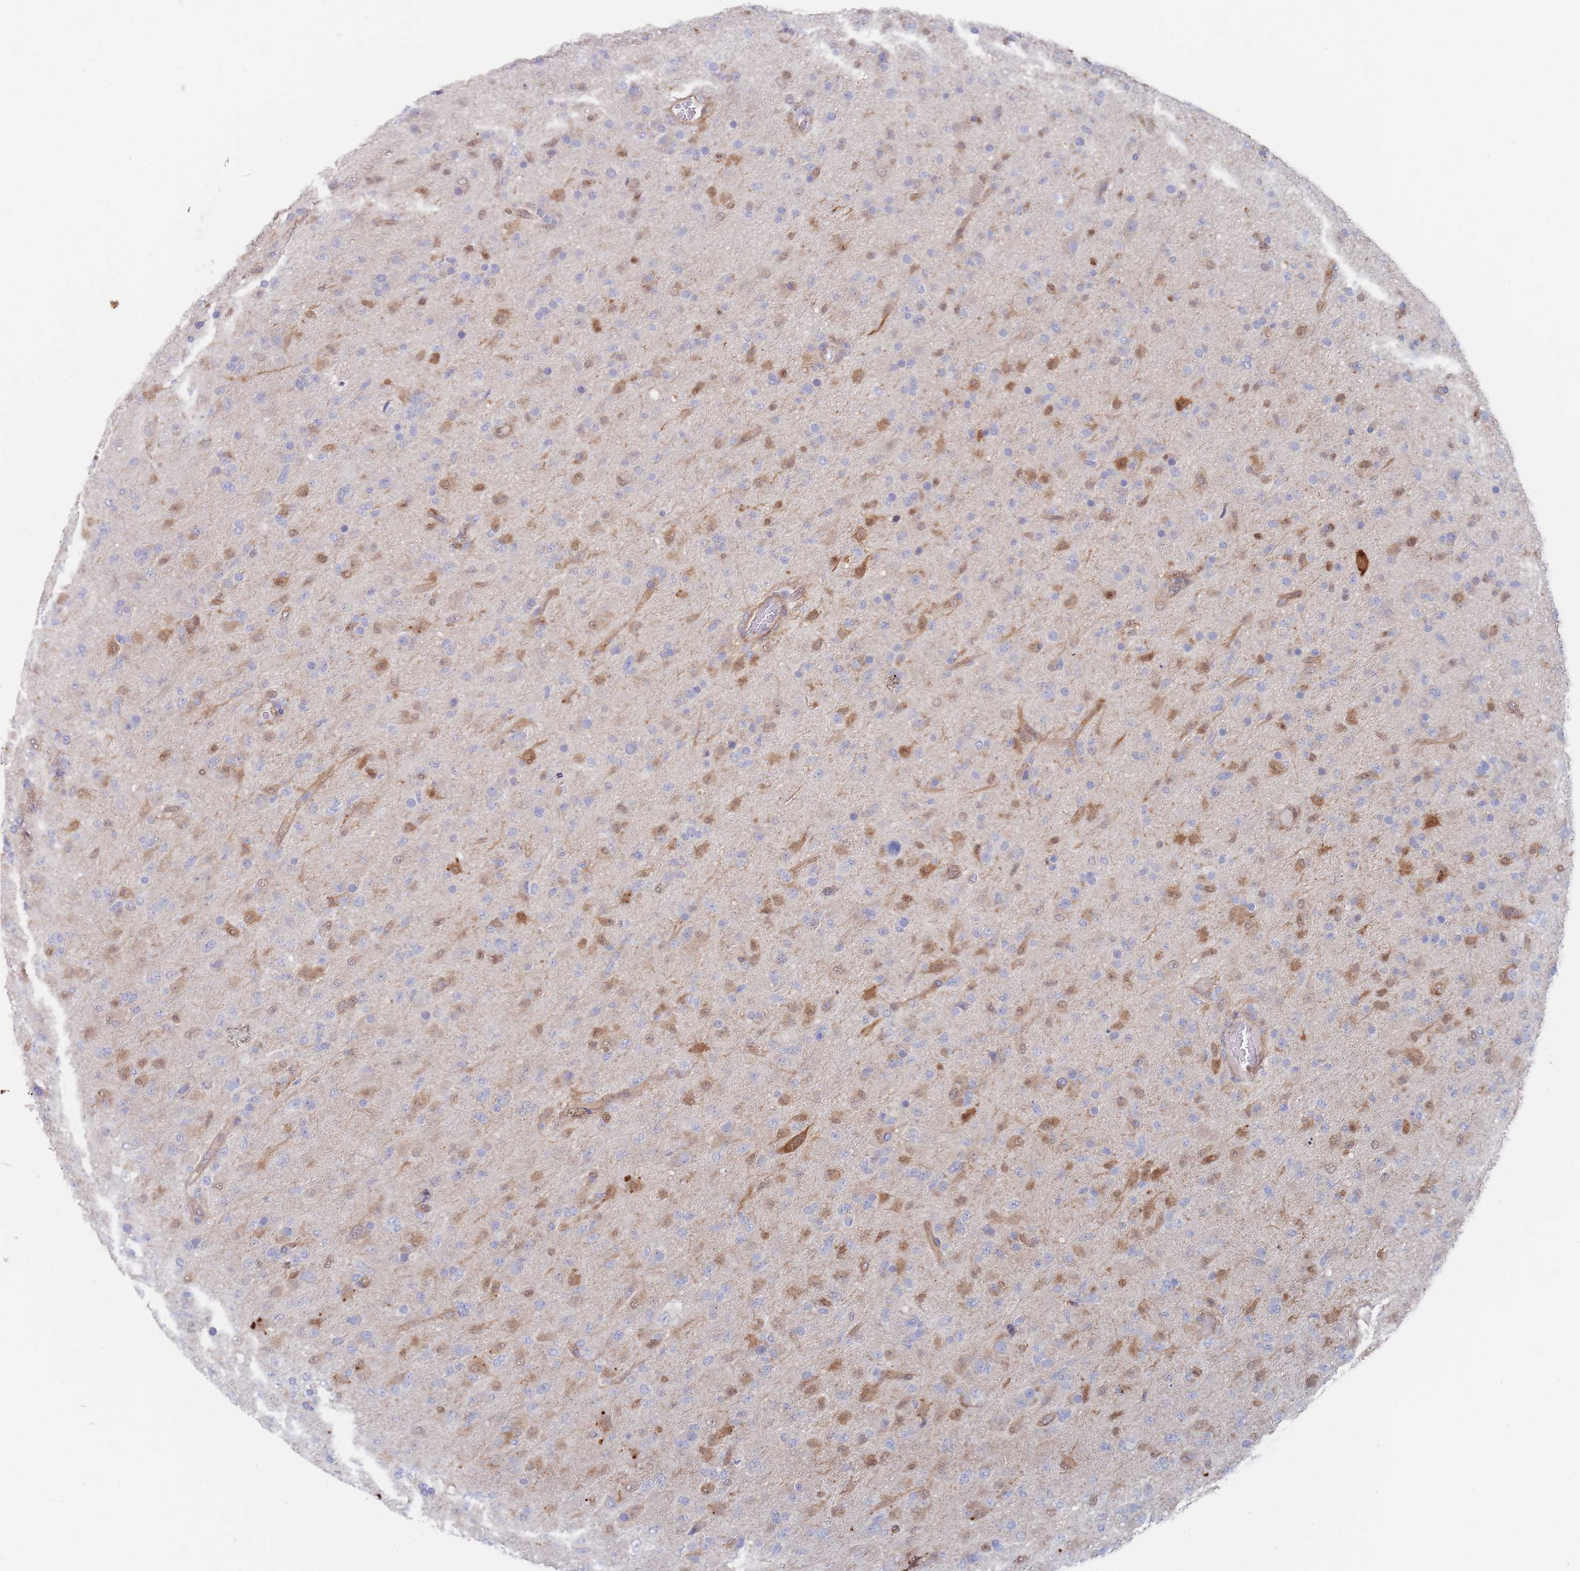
{"staining": {"intensity": "moderate", "quantity": "<25%", "location": "cytoplasmic/membranous,nuclear"}, "tissue": "glioma", "cell_type": "Tumor cells", "image_type": "cancer", "snomed": [{"axis": "morphology", "description": "Glioma, malignant, Low grade"}, {"axis": "topography", "description": "Brain"}], "caption": "Immunohistochemistry (IHC) staining of glioma, which exhibits low levels of moderate cytoplasmic/membranous and nuclear positivity in approximately <25% of tumor cells indicating moderate cytoplasmic/membranous and nuclear protein staining. The staining was performed using DAB (3,3'-diaminobenzidine) (brown) for protein detection and nuclei were counterstained in hematoxylin (blue).", "gene": "G6PC1", "patient": {"sex": "male", "age": 65}}